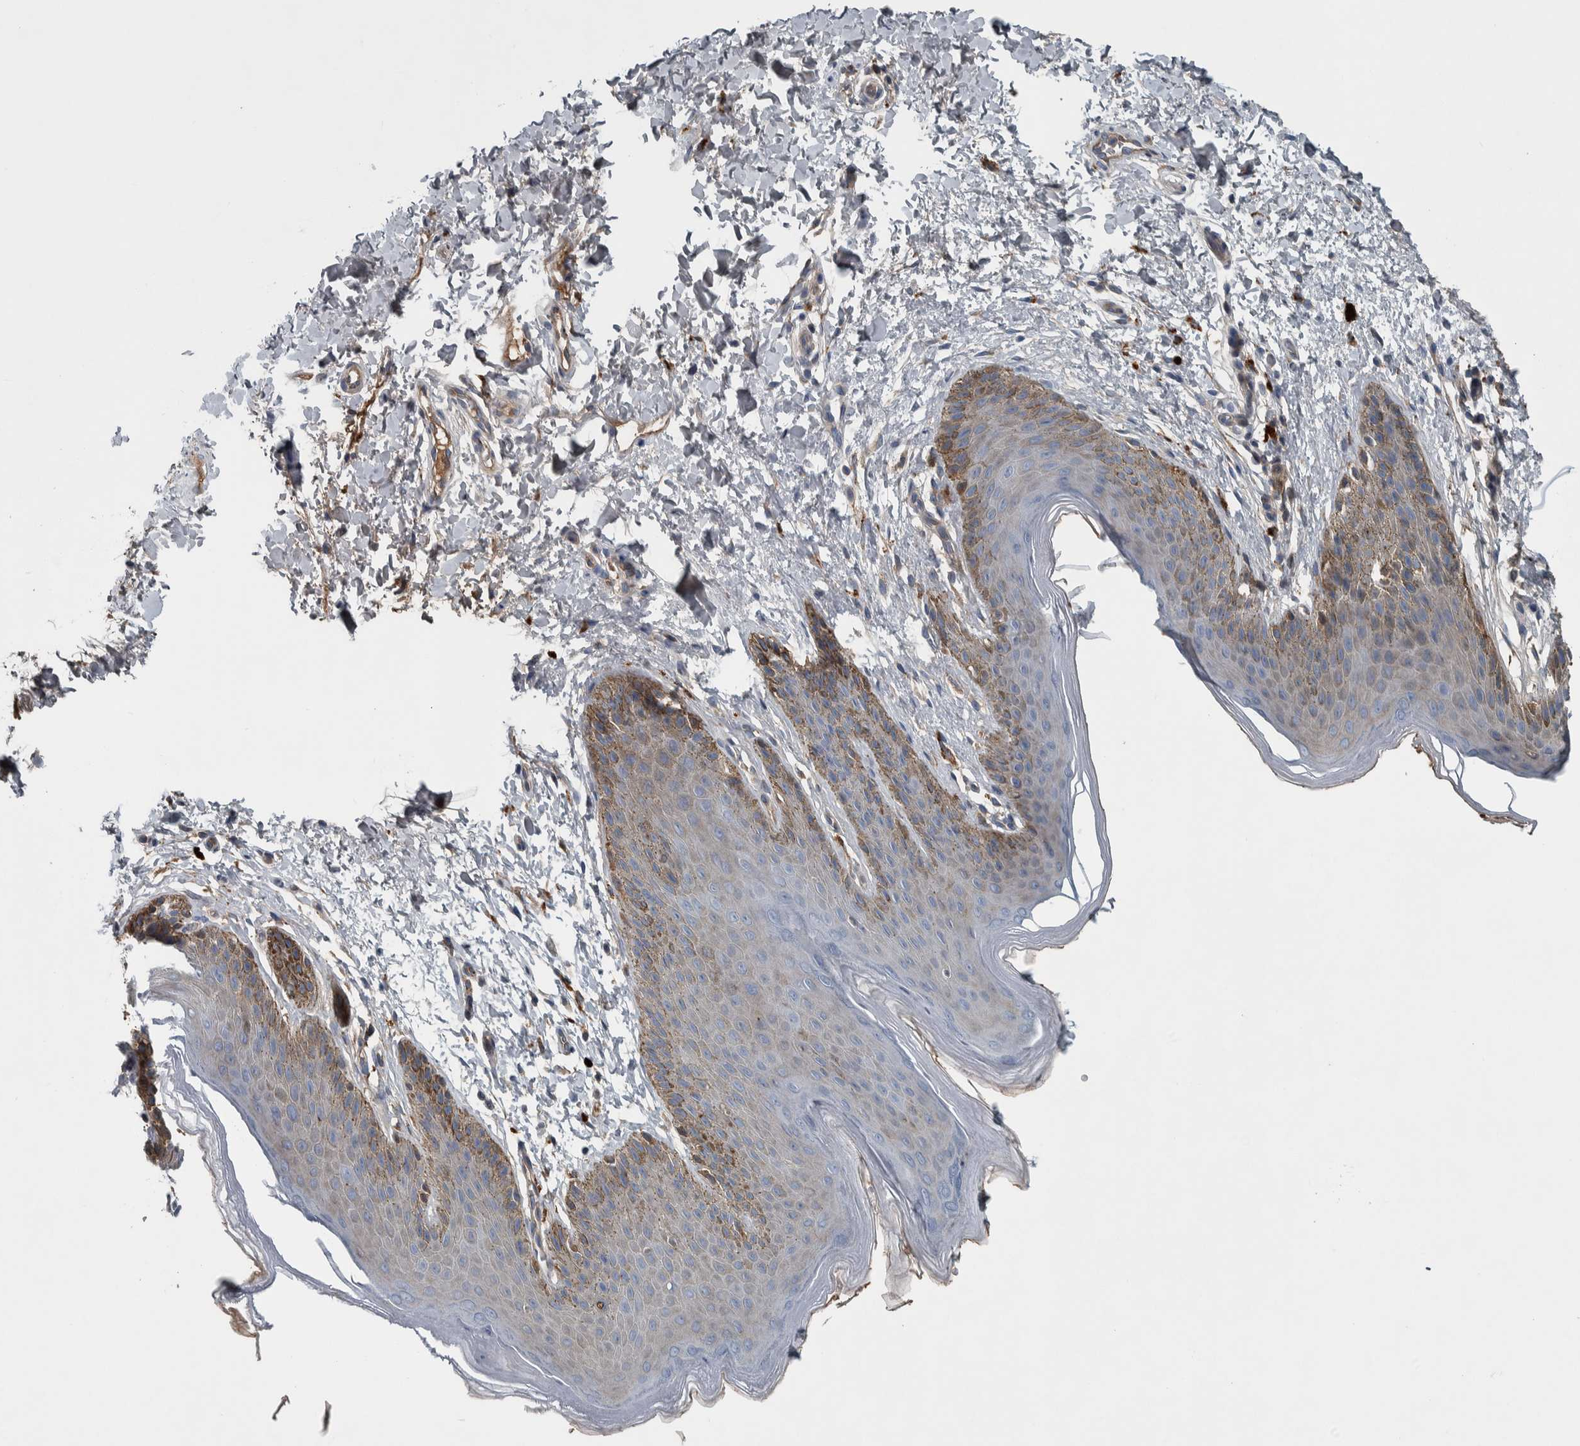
{"staining": {"intensity": "moderate", "quantity": "25%-75%", "location": "cytoplasmic/membranous"}, "tissue": "skin", "cell_type": "Epidermal cells", "image_type": "normal", "snomed": [{"axis": "morphology", "description": "Normal tissue, NOS"}, {"axis": "topography", "description": "Anal"}, {"axis": "topography", "description": "Peripheral nerve tissue"}], "caption": "High-magnification brightfield microscopy of normal skin stained with DAB (3,3'-diaminobenzidine) (brown) and counterstained with hematoxylin (blue). epidermal cells exhibit moderate cytoplasmic/membranous positivity is identified in about25%-75% of cells.", "gene": "SERPINC1", "patient": {"sex": "male", "age": 44}}